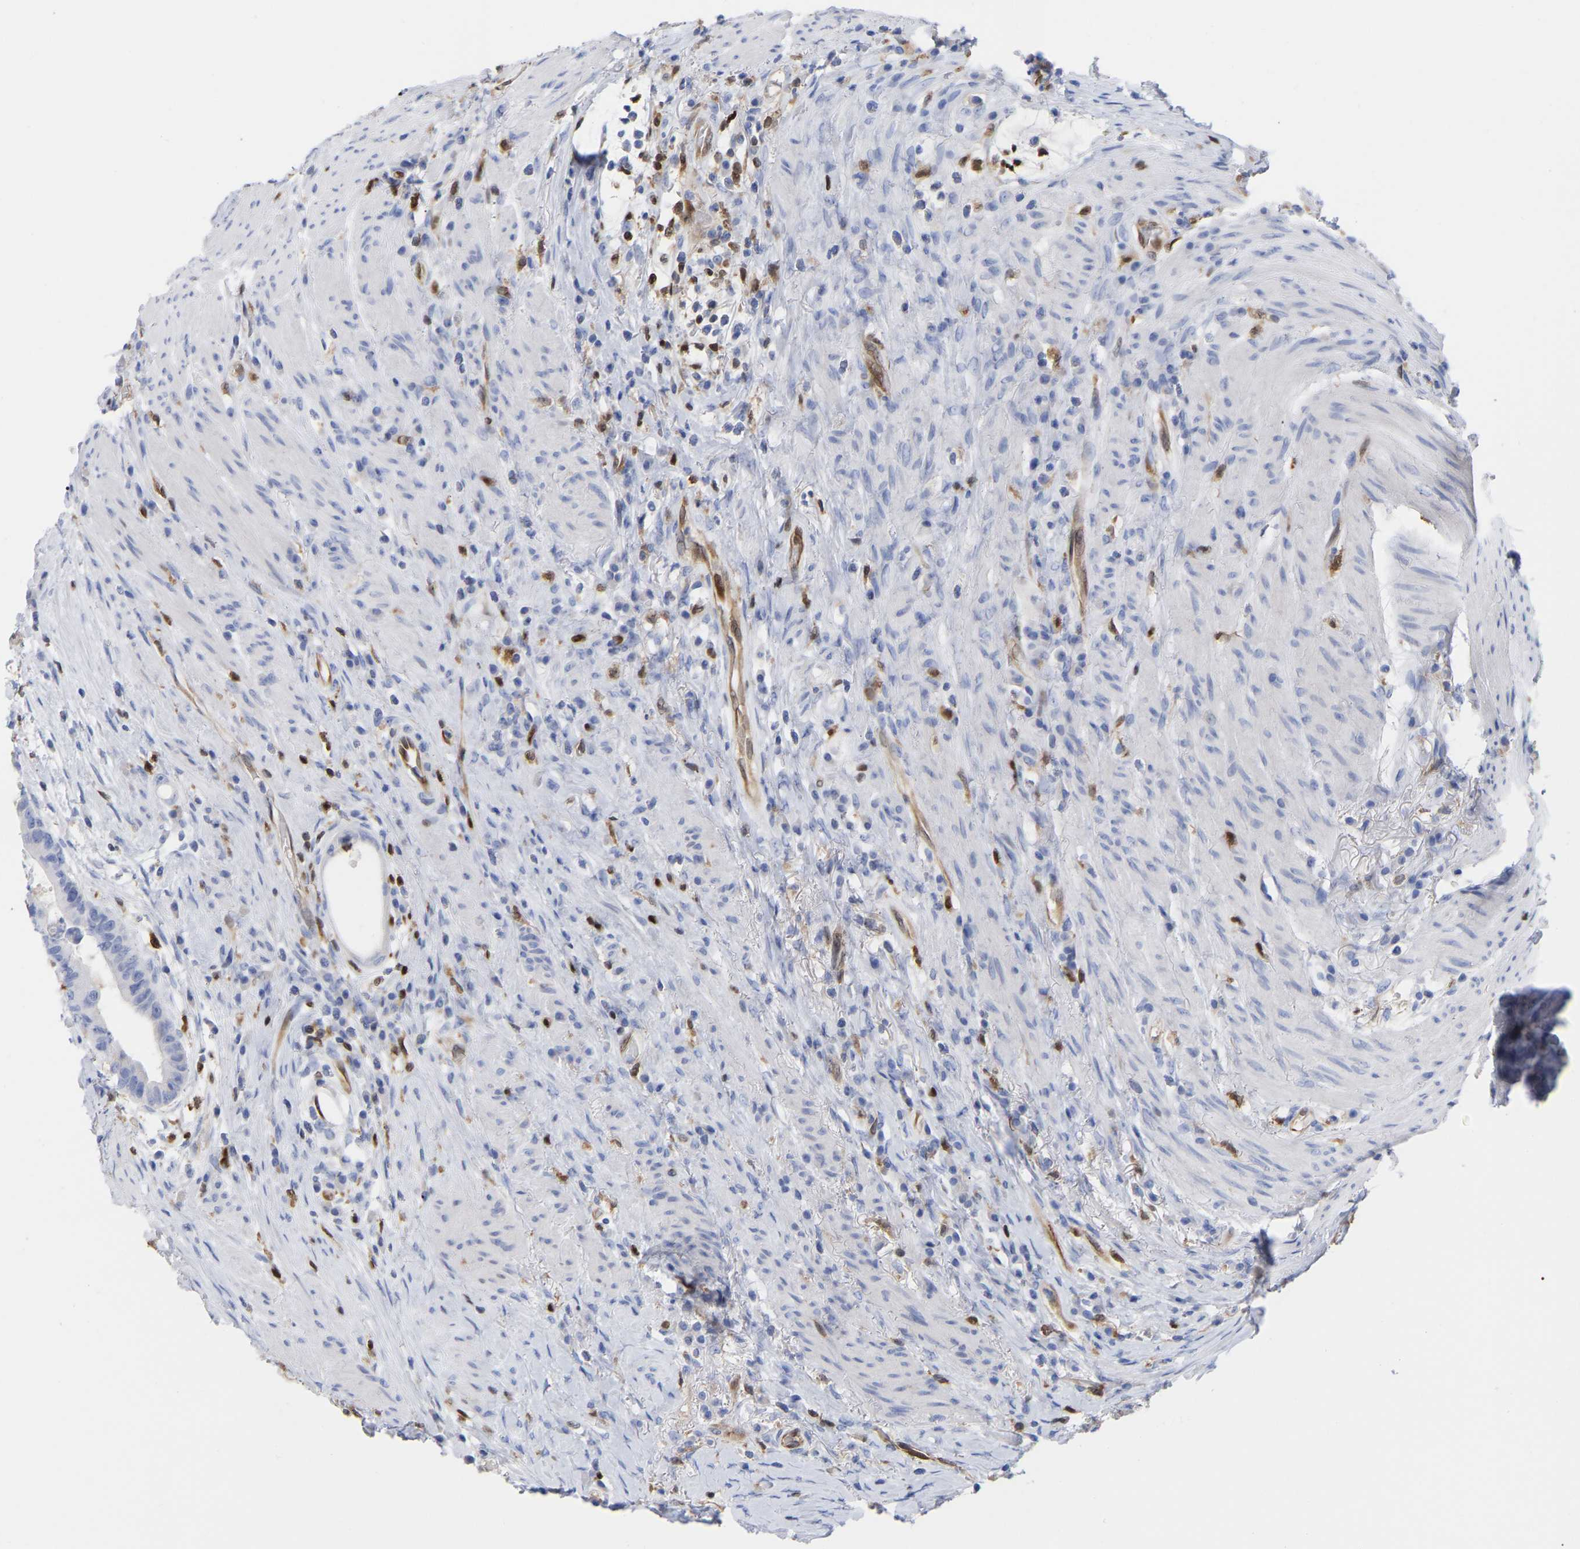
{"staining": {"intensity": "negative", "quantity": "none", "location": "none"}, "tissue": "colorectal cancer", "cell_type": "Tumor cells", "image_type": "cancer", "snomed": [{"axis": "morphology", "description": "Adenocarcinoma, NOS"}, {"axis": "topography", "description": "Rectum"}], "caption": "Human colorectal cancer (adenocarcinoma) stained for a protein using immunohistochemistry (IHC) demonstrates no staining in tumor cells.", "gene": "GIMAP4", "patient": {"sex": "female", "age": 89}}